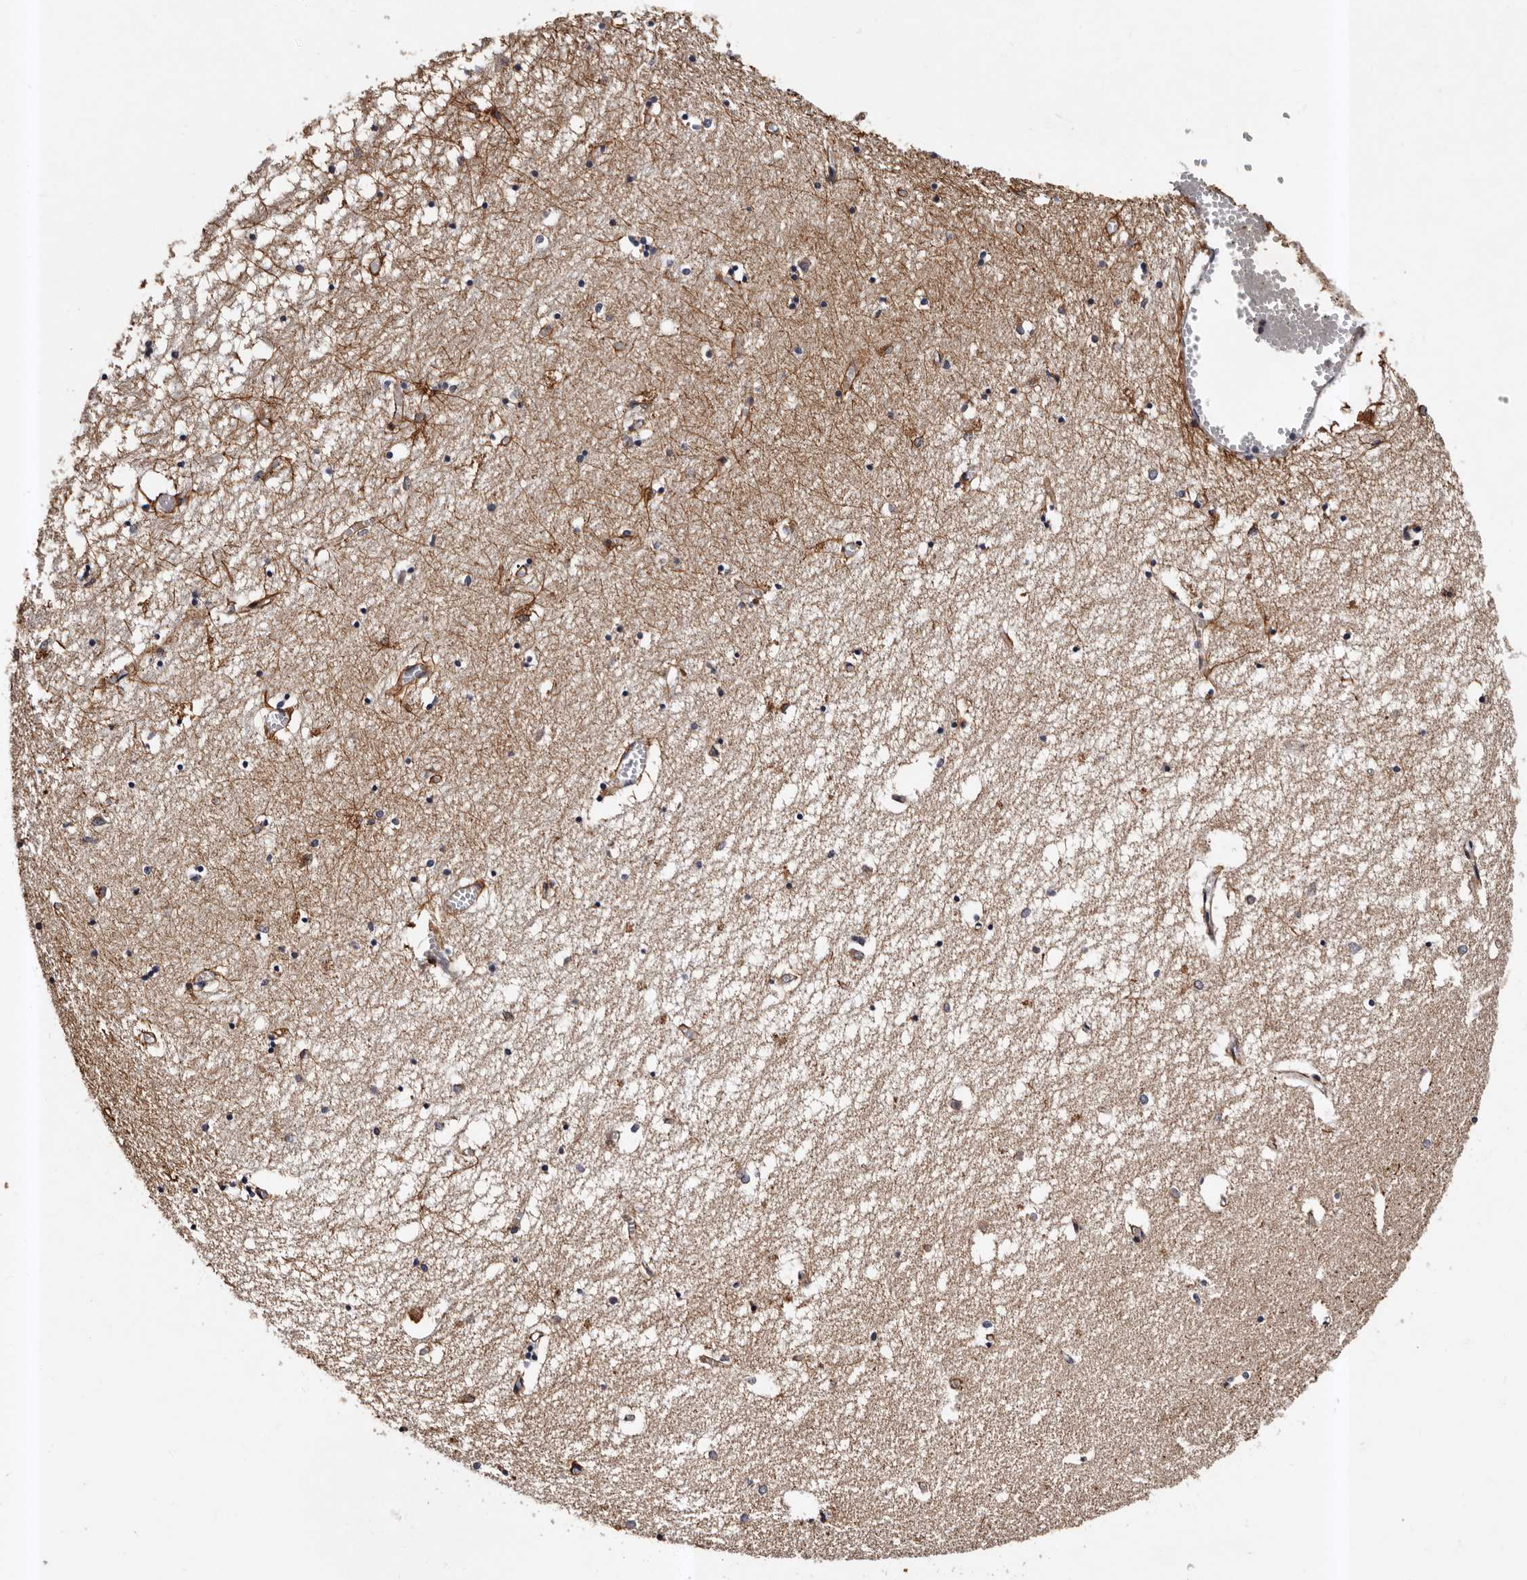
{"staining": {"intensity": "strong", "quantity": "25%-75%", "location": "cytoplasmic/membranous"}, "tissue": "hippocampus", "cell_type": "Glial cells", "image_type": "normal", "snomed": [{"axis": "morphology", "description": "Normal tissue, NOS"}, {"axis": "topography", "description": "Hippocampus"}], "caption": "Hippocampus stained for a protein (brown) exhibits strong cytoplasmic/membranous positive expression in about 25%-75% of glial cells.", "gene": "ADCK5", "patient": {"sex": "male", "age": 70}}